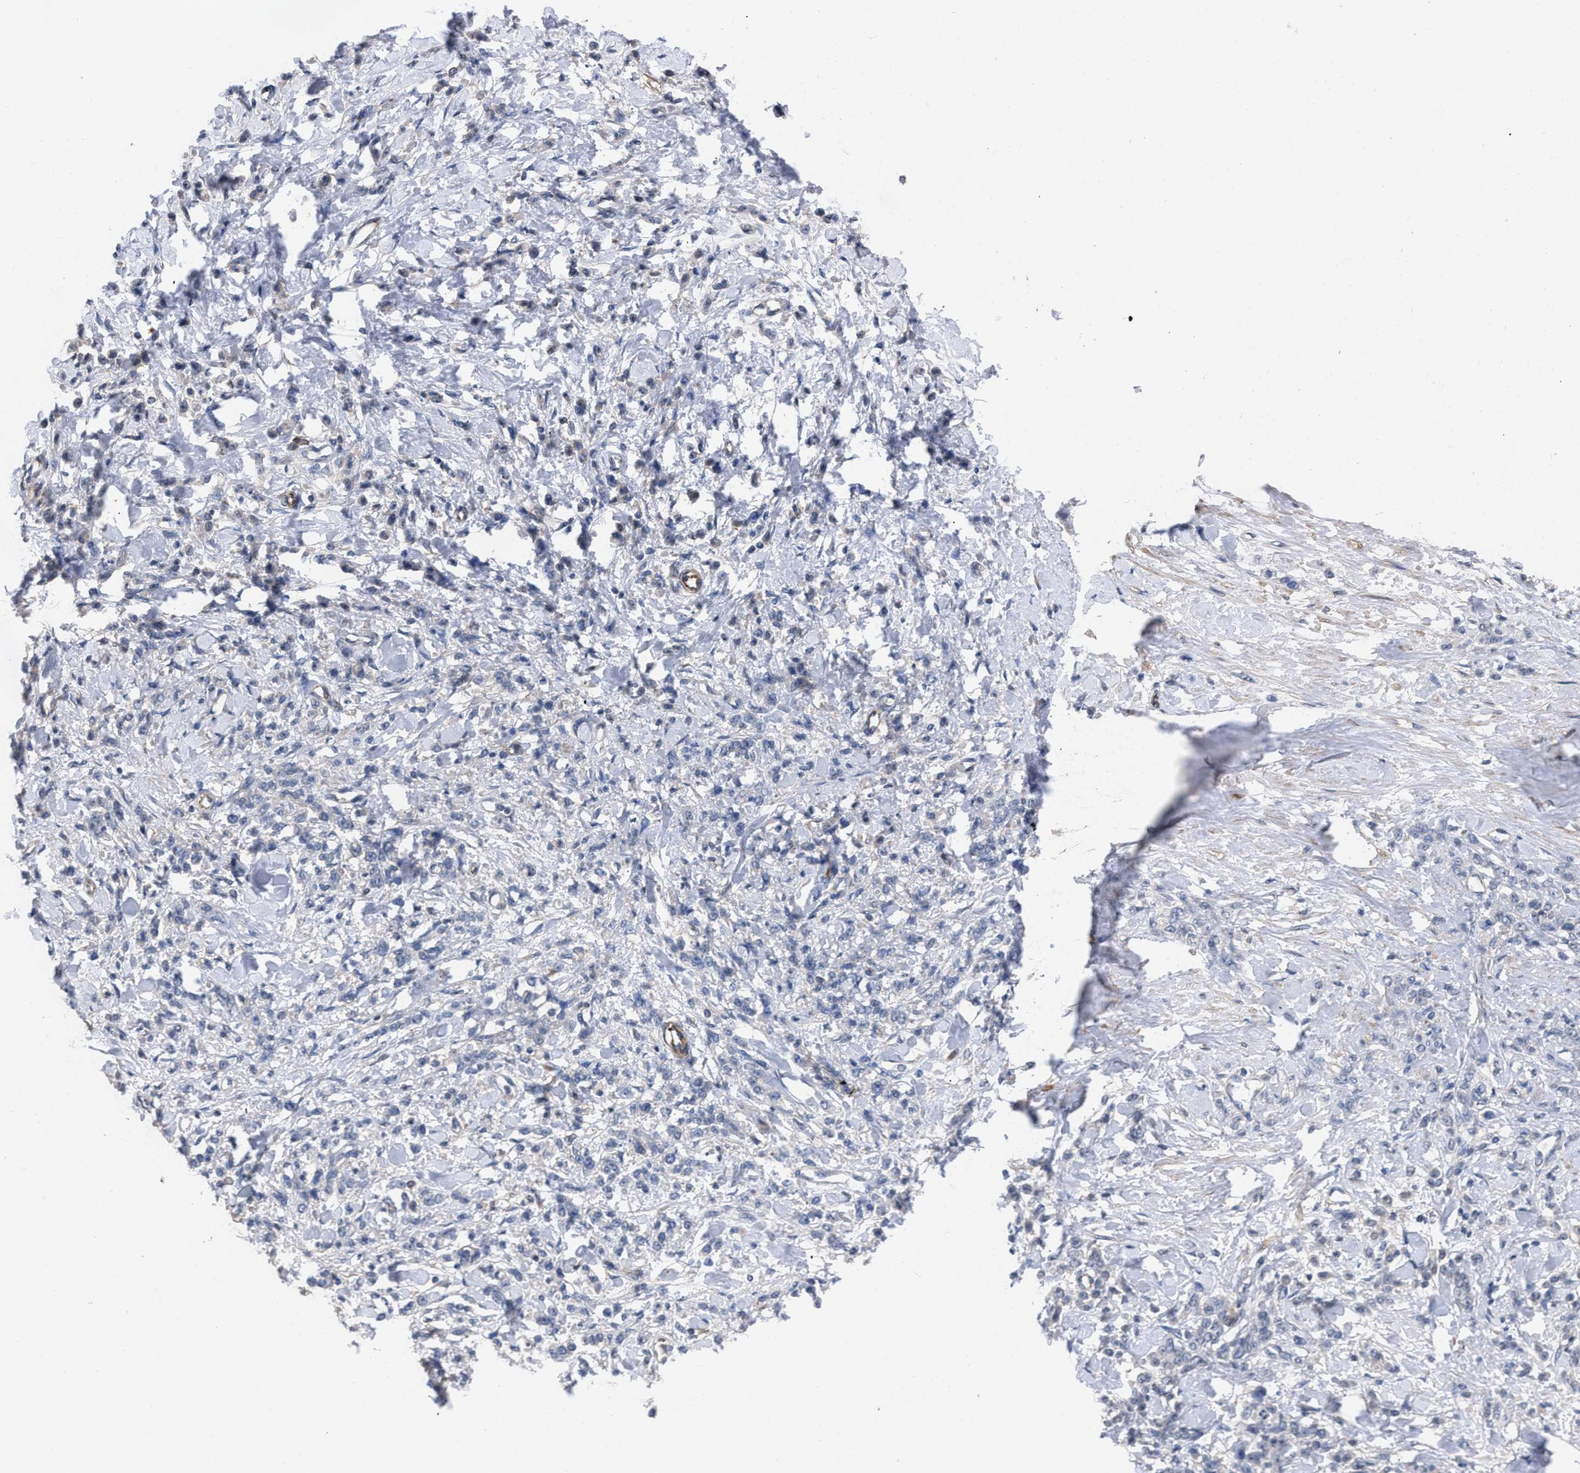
{"staining": {"intensity": "negative", "quantity": "none", "location": "none"}, "tissue": "stomach cancer", "cell_type": "Tumor cells", "image_type": "cancer", "snomed": [{"axis": "morphology", "description": "Normal tissue, NOS"}, {"axis": "morphology", "description": "Adenocarcinoma, NOS"}, {"axis": "topography", "description": "Stomach"}], "caption": "DAB (3,3'-diaminobenzidine) immunohistochemical staining of stomach cancer (adenocarcinoma) reveals no significant expression in tumor cells.", "gene": "TMEM131", "patient": {"sex": "male", "age": 82}}